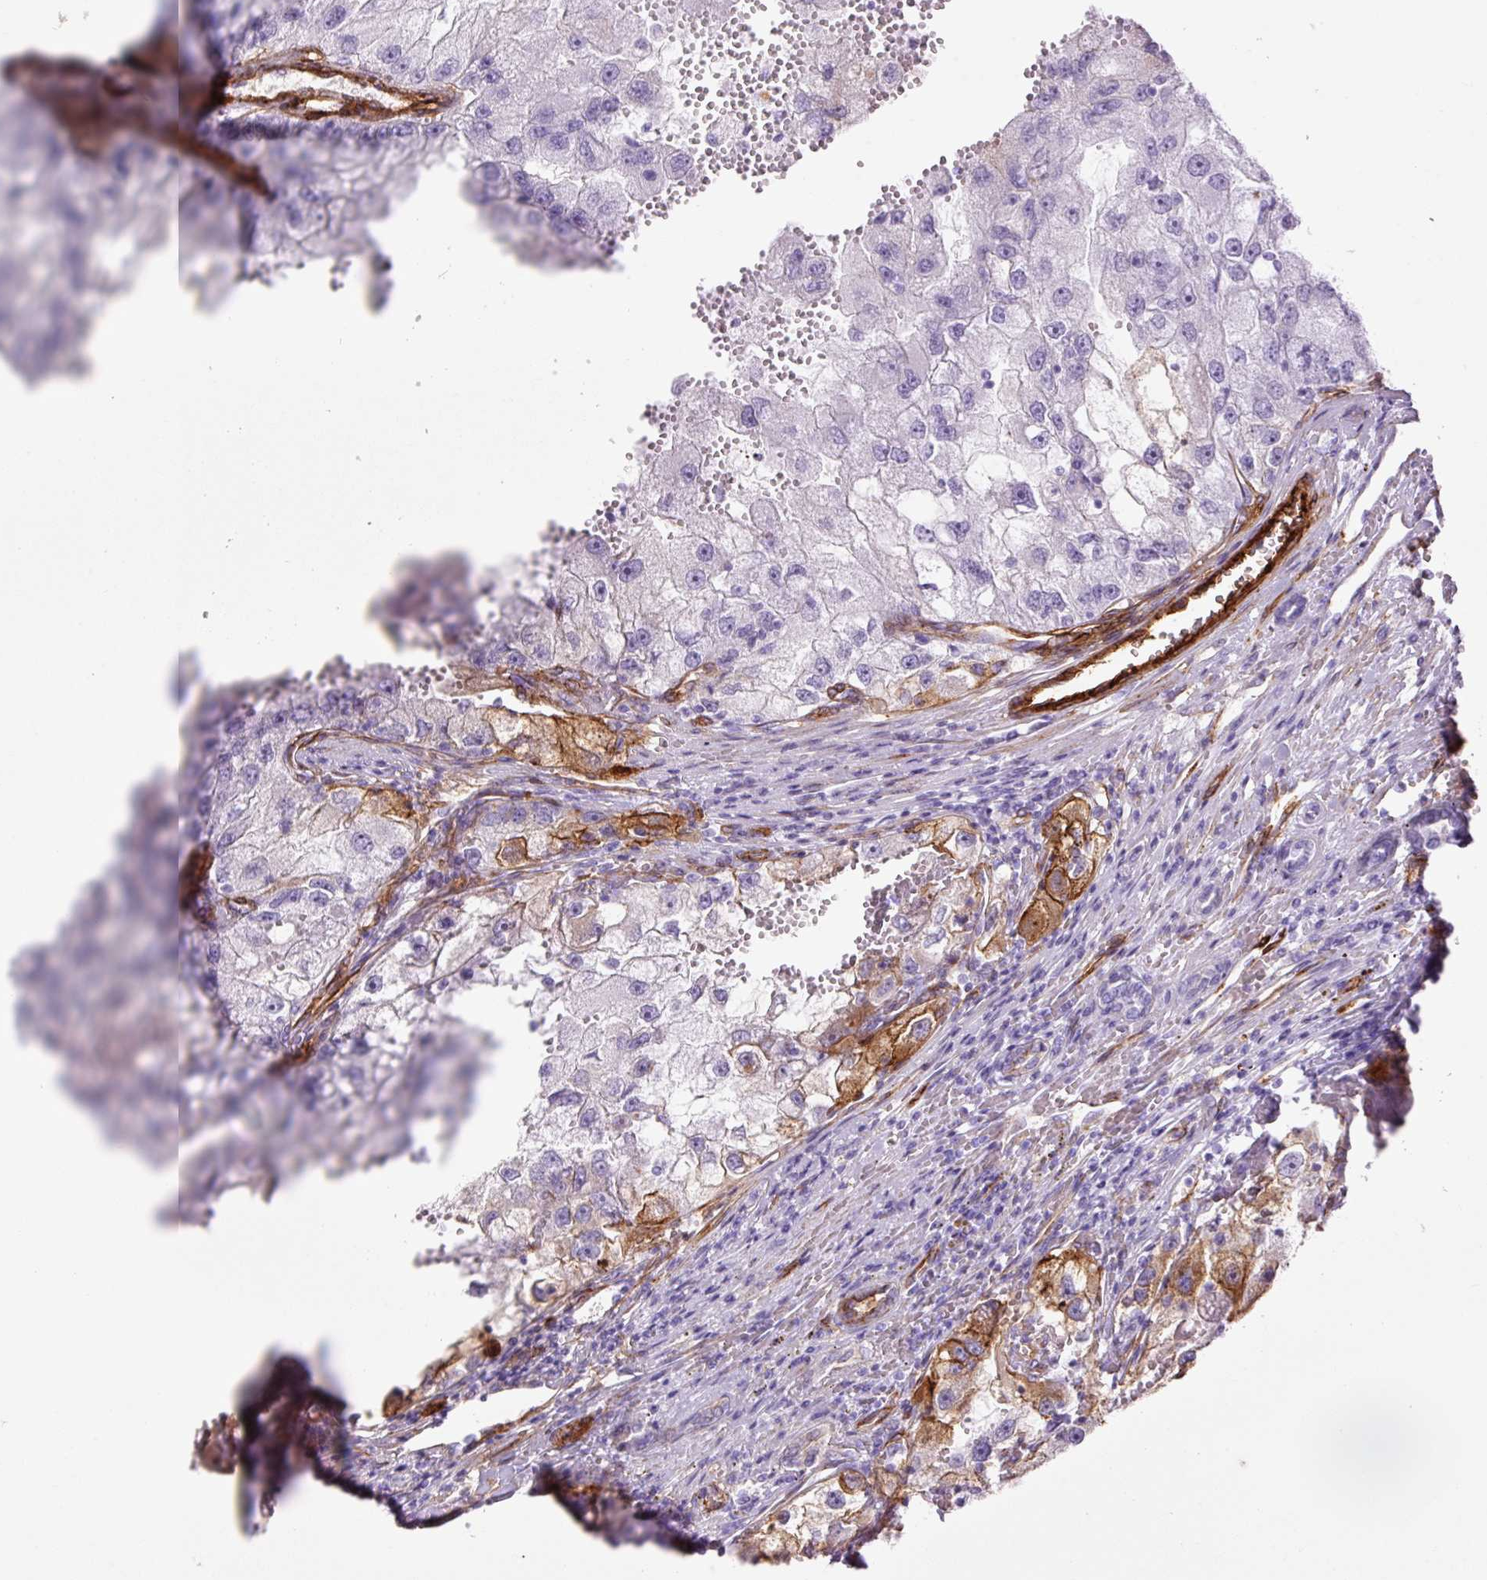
{"staining": {"intensity": "moderate", "quantity": "<25%", "location": "cytoplasmic/membranous"}, "tissue": "renal cancer", "cell_type": "Tumor cells", "image_type": "cancer", "snomed": [{"axis": "morphology", "description": "Adenocarcinoma, NOS"}, {"axis": "topography", "description": "Kidney"}], "caption": "Immunohistochemical staining of human renal adenocarcinoma exhibits low levels of moderate cytoplasmic/membranous staining in about <25% of tumor cells. (DAB IHC with brightfield microscopy, high magnification).", "gene": "CAV1", "patient": {"sex": "male", "age": 63}}